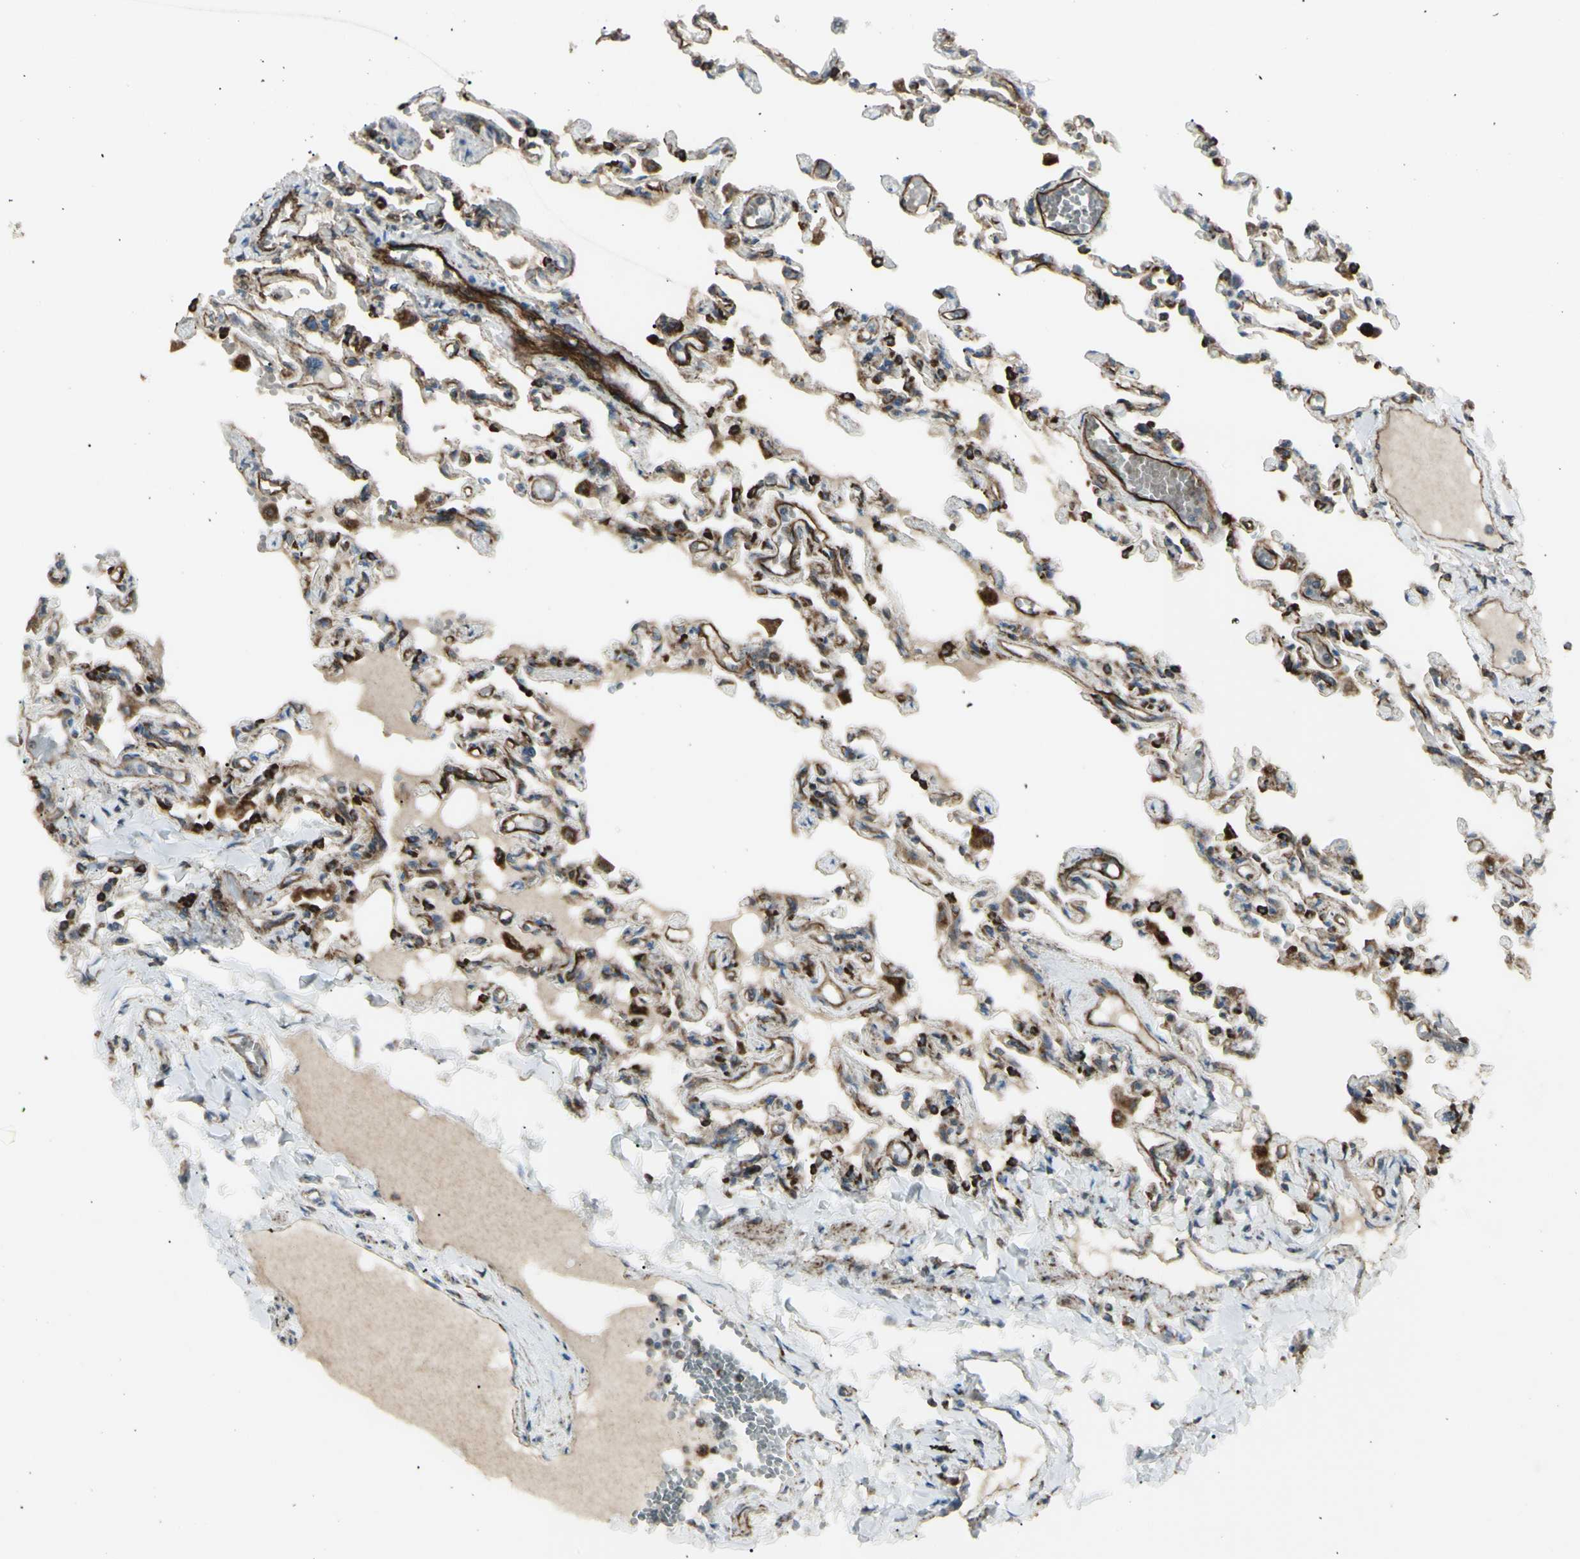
{"staining": {"intensity": "strong", "quantity": "<25%", "location": "cytoplasmic/membranous"}, "tissue": "lung", "cell_type": "Alveolar cells", "image_type": "normal", "snomed": [{"axis": "morphology", "description": "Normal tissue, NOS"}, {"axis": "topography", "description": "Lung"}], "caption": "Immunohistochemistry (IHC) image of benign human lung stained for a protein (brown), which displays medium levels of strong cytoplasmic/membranous expression in about <25% of alveolar cells.", "gene": "CYB5R1", "patient": {"sex": "male", "age": 21}}